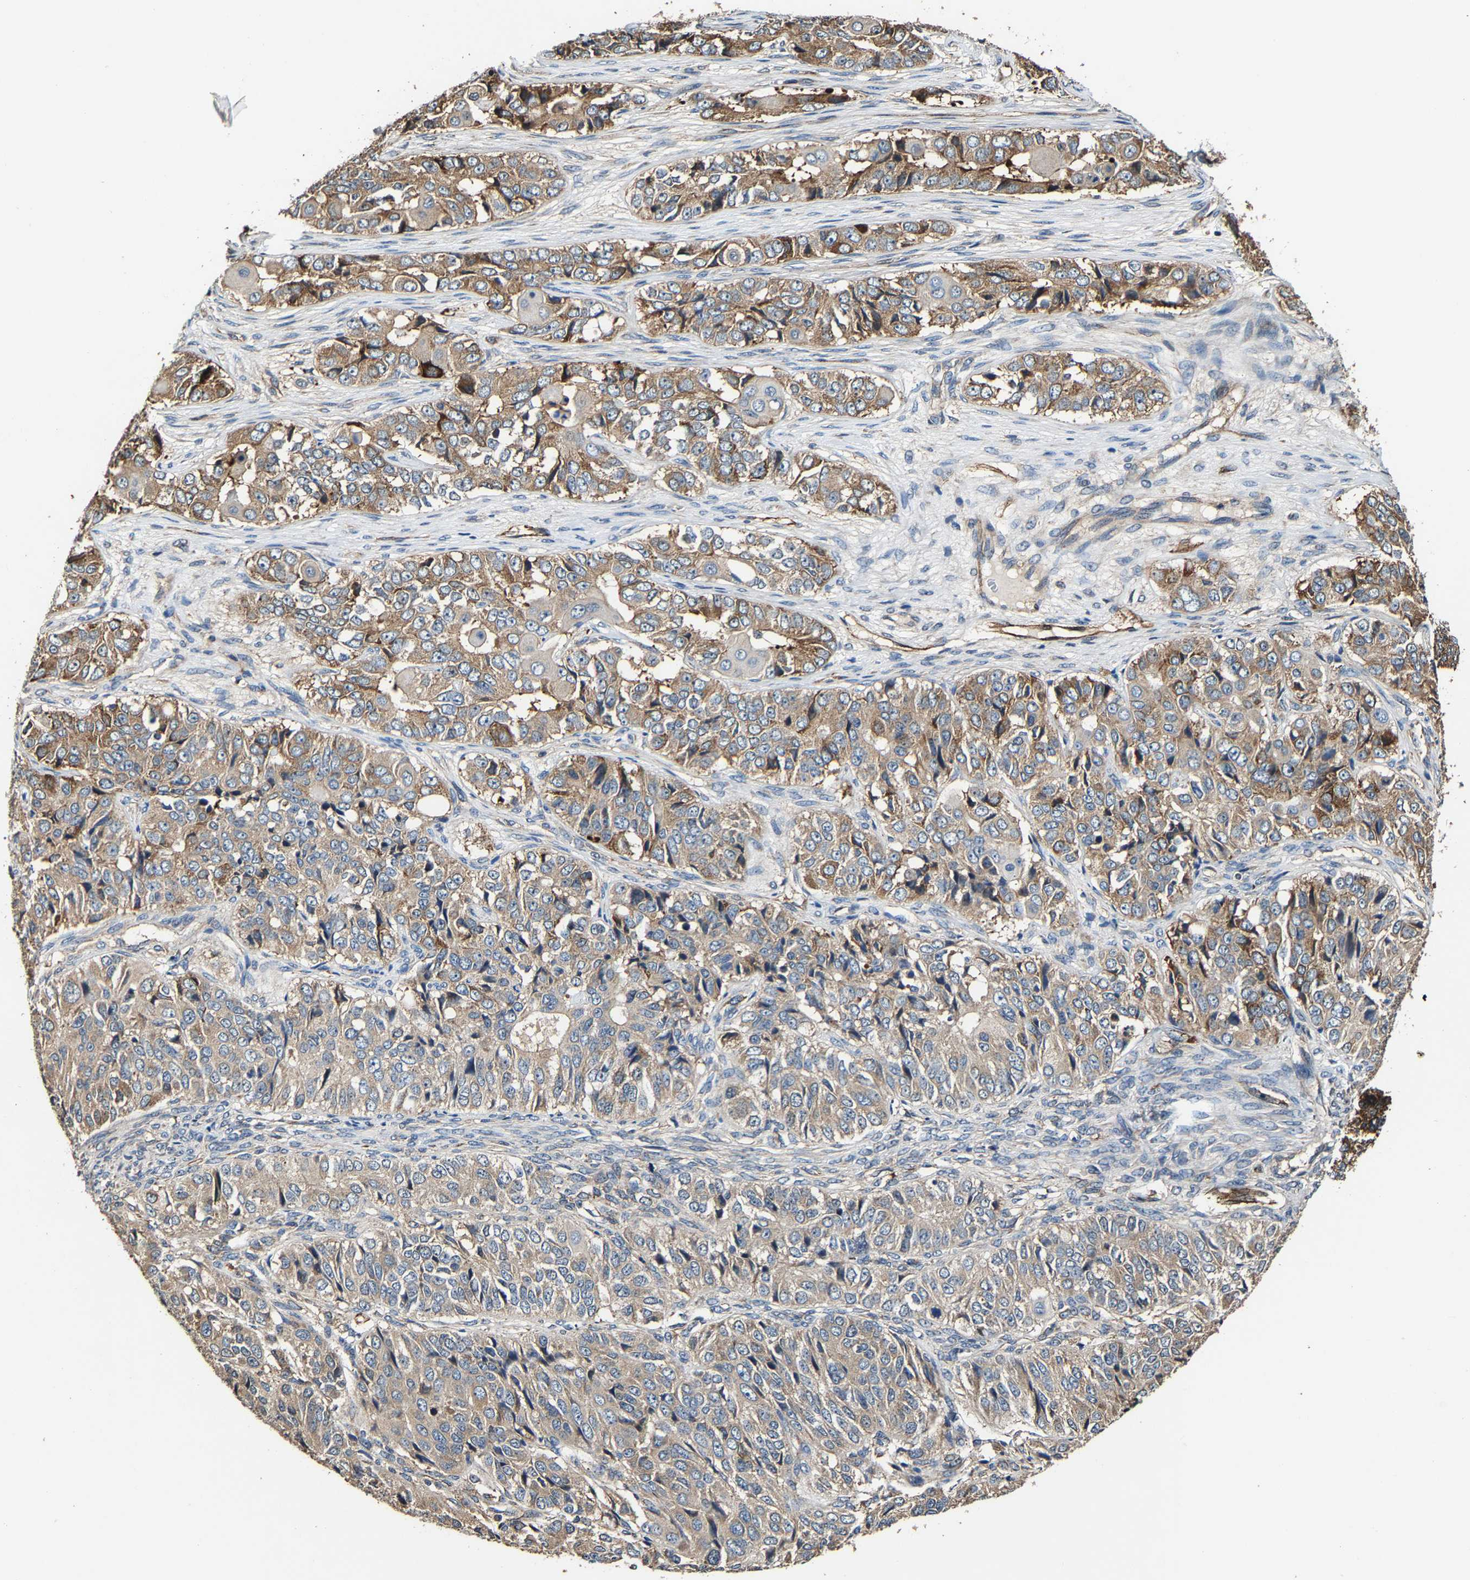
{"staining": {"intensity": "moderate", "quantity": ">75%", "location": "cytoplasmic/membranous"}, "tissue": "ovarian cancer", "cell_type": "Tumor cells", "image_type": "cancer", "snomed": [{"axis": "morphology", "description": "Carcinoma, endometroid"}, {"axis": "topography", "description": "Ovary"}], "caption": "An image of ovarian cancer (endometroid carcinoma) stained for a protein displays moderate cytoplasmic/membranous brown staining in tumor cells.", "gene": "GFRA3", "patient": {"sex": "female", "age": 51}}